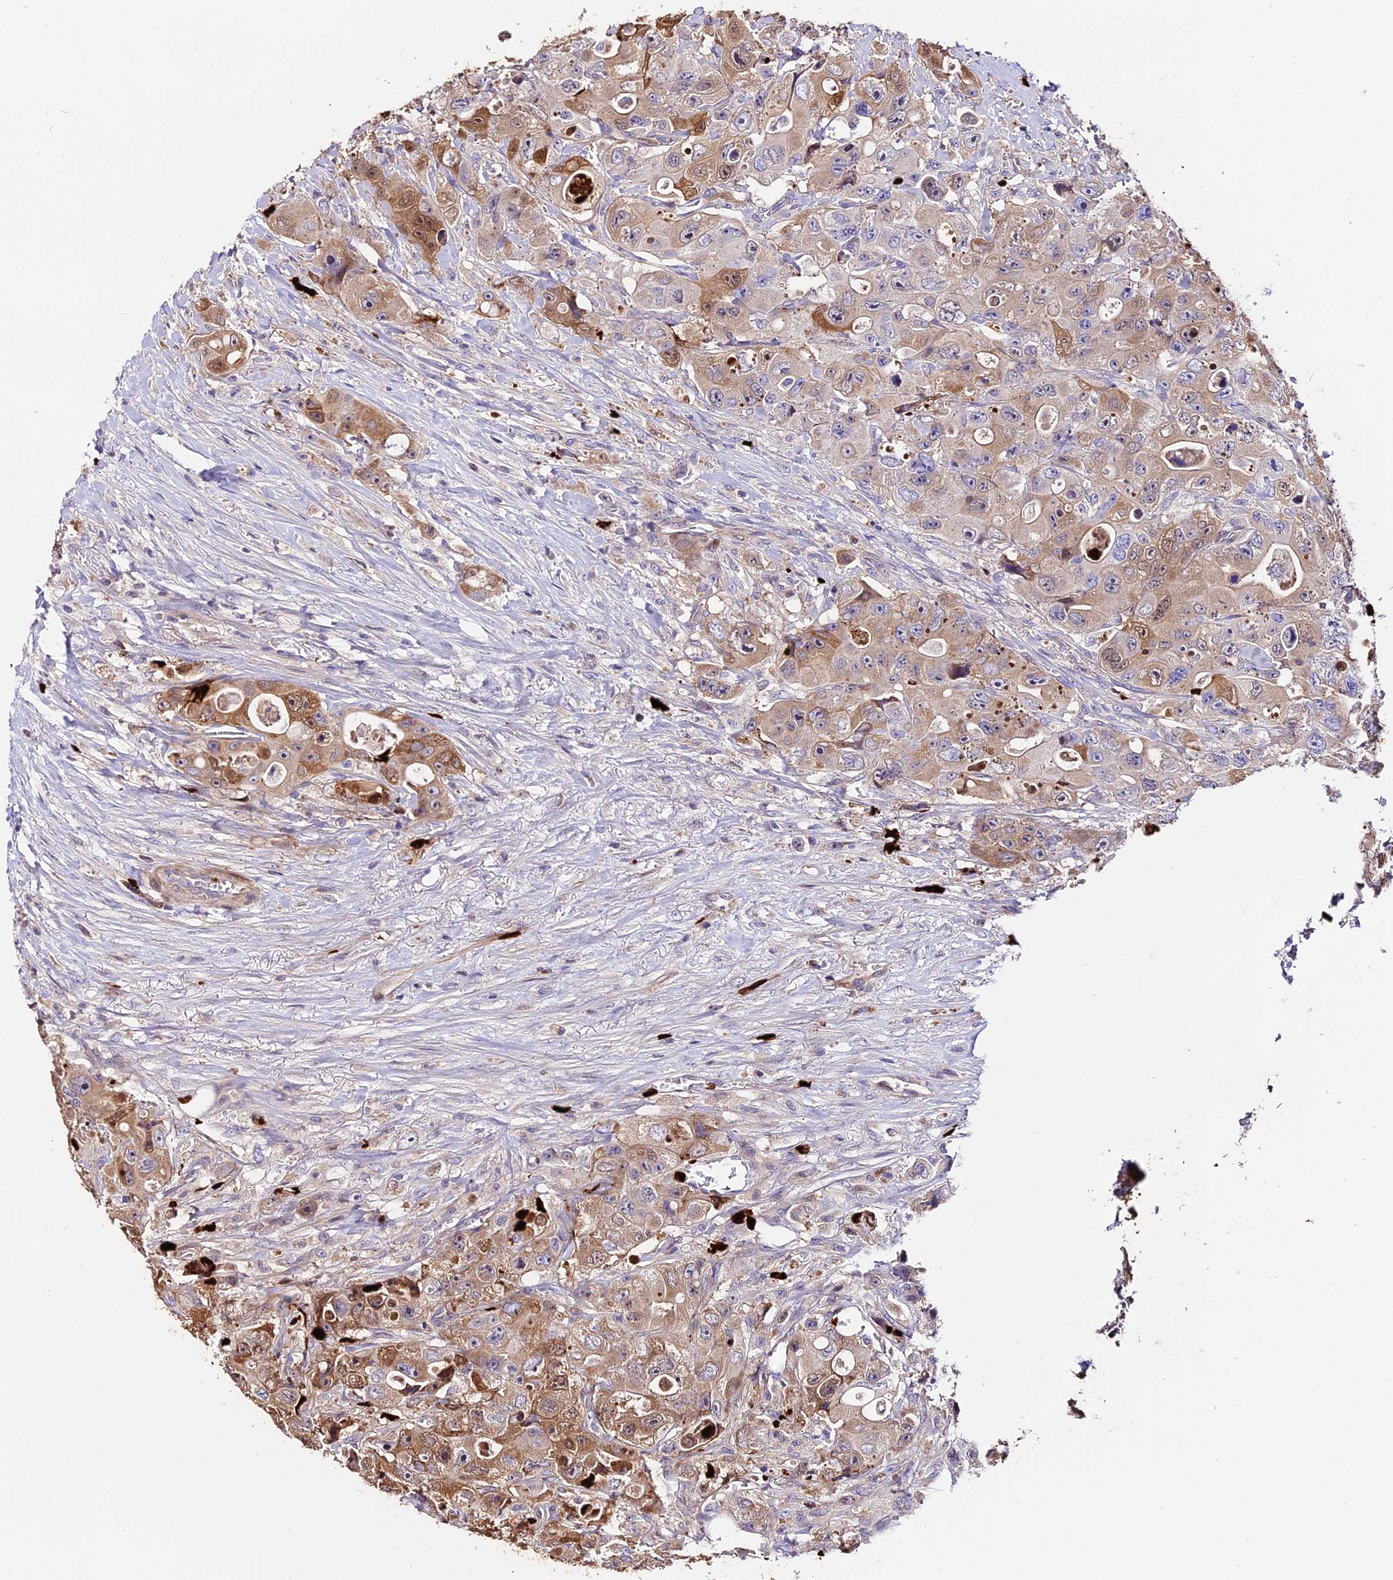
{"staining": {"intensity": "moderate", "quantity": "25%-75%", "location": "cytoplasmic/membranous,nuclear"}, "tissue": "colorectal cancer", "cell_type": "Tumor cells", "image_type": "cancer", "snomed": [{"axis": "morphology", "description": "Adenocarcinoma, NOS"}, {"axis": "topography", "description": "Colon"}], "caption": "The micrograph displays a brown stain indicating the presence of a protein in the cytoplasmic/membranous and nuclear of tumor cells in adenocarcinoma (colorectal).", "gene": "MAP3K7CL", "patient": {"sex": "female", "age": 46}}